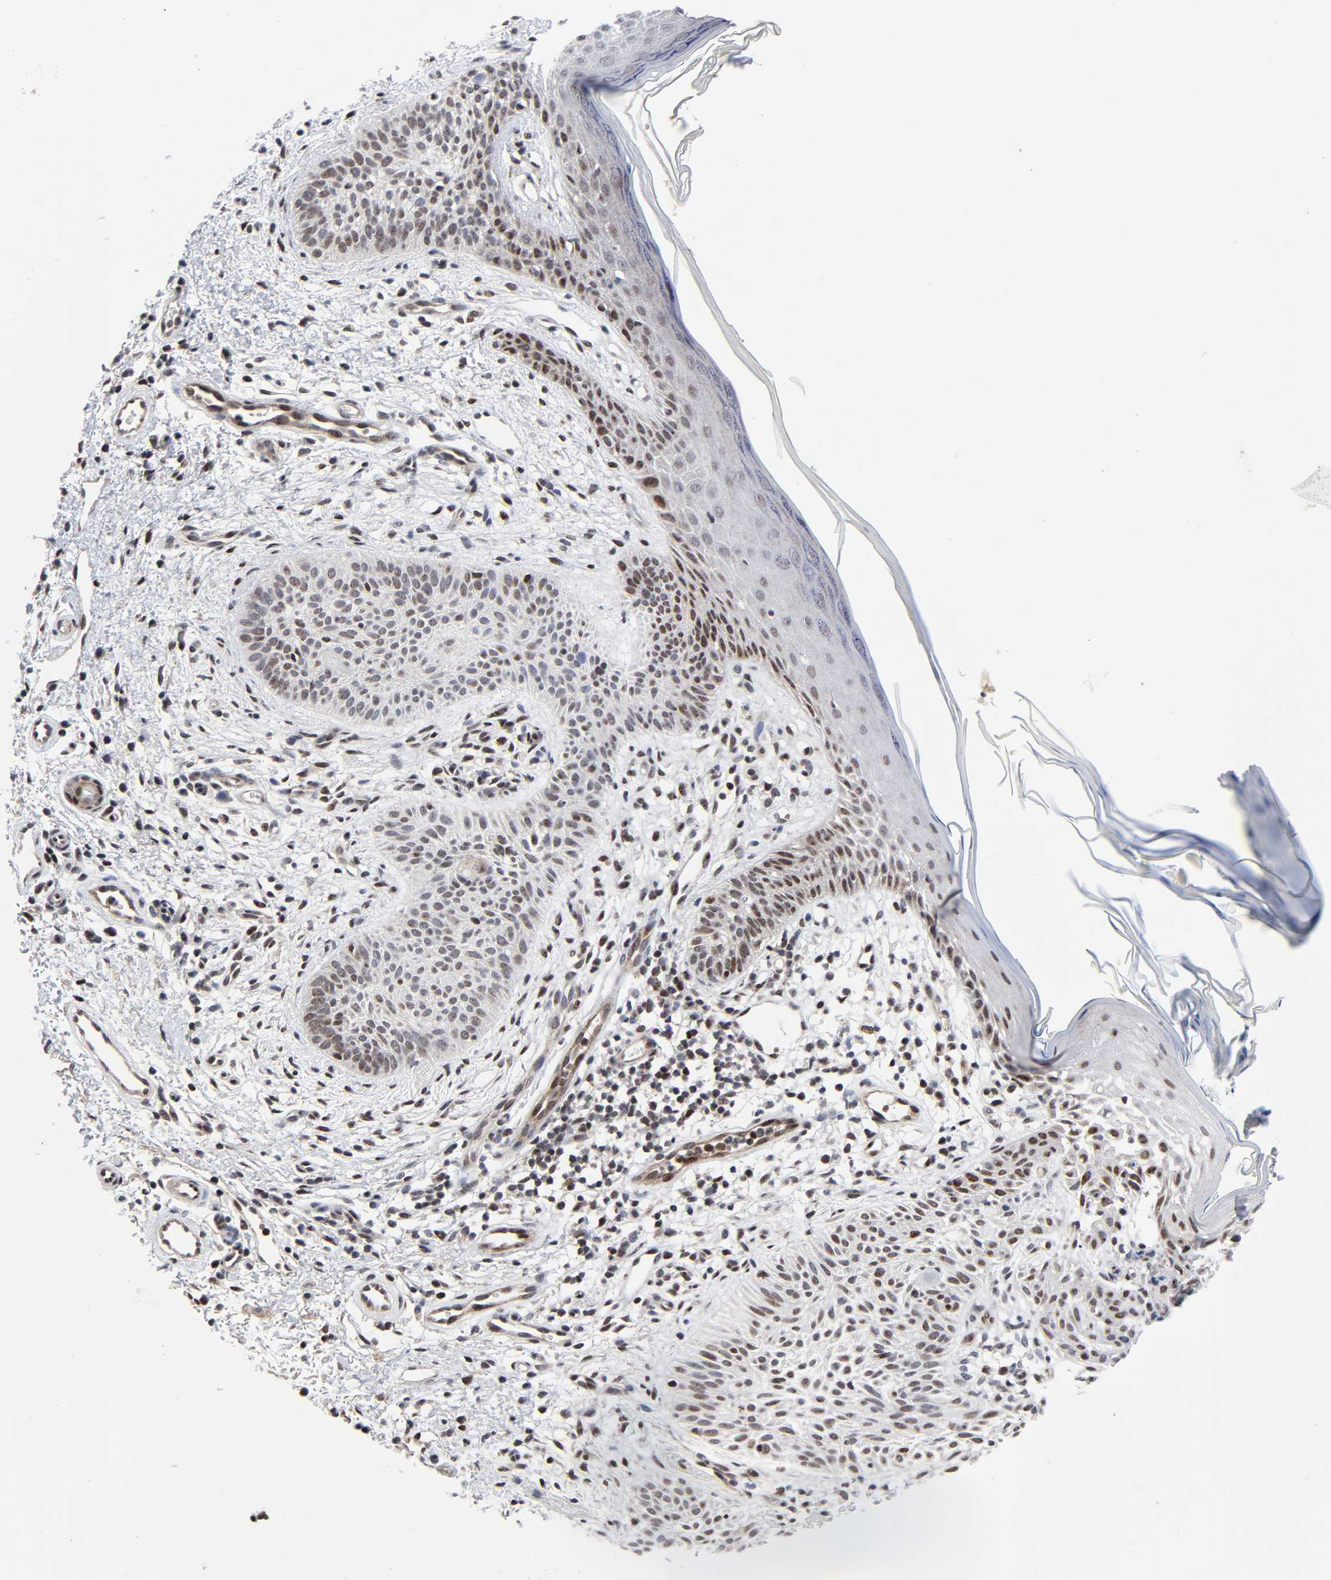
{"staining": {"intensity": "moderate", "quantity": "25%-75%", "location": "nuclear"}, "tissue": "skin cancer", "cell_type": "Tumor cells", "image_type": "cancer", "snomed": [{"axis": "morphology", "description": "Normal tissue, NOS"}, {"axis": "morphology", "description": "Basal cell carcinoma"}, {"axis": "topography", "description": "Skin"}], "caption": "Brown immunohistochemical staining in human skin basal cell carcinoma exhibits moderate nuclear staining in approximately 25%-75% of tumor cells.", "gene": "STK38", "patient": {"sex": "female", "age": 69}}